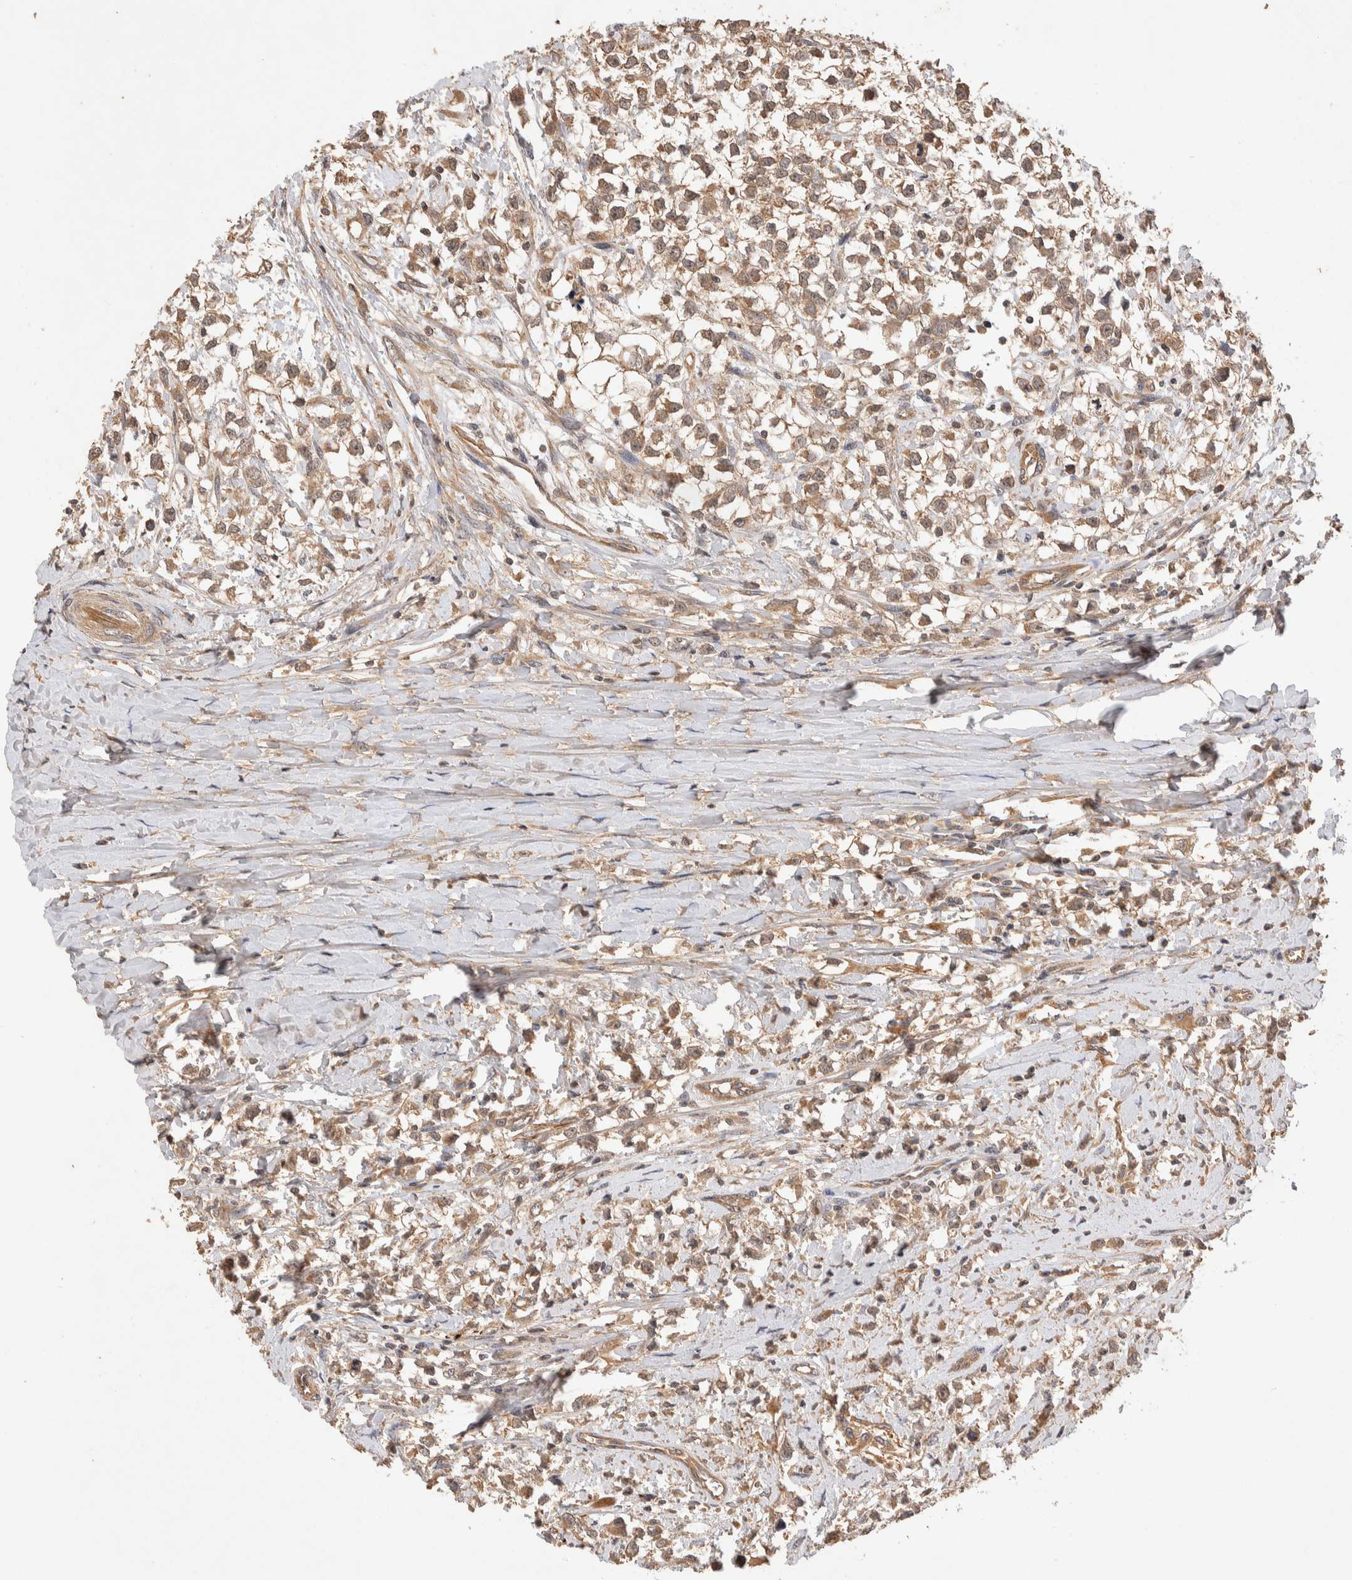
{"staining": {"intensity": "moderate", "quantity": ">75%", "location": "cytoplasmic/membranous"}, "tissue": "testis cancer", "cell_type": "Tumor cells", "image_type": "cancer", "snomed": [{"axis": "morphology", "description": "Seminoma, NOS"}, {"axis": "morphology", "description": "Carcinoma, Embryonal, NOS"}, {"axis": "topography", "description": "Testis"}], "caption": "This is a histology image of IHC staining of testis cancer (seminoma), which shows moderate expression in the cytoplasmic/membranous of tumor cells.", "gene": "NSMAF", "patient": {"sex": "male", "age": 51}}